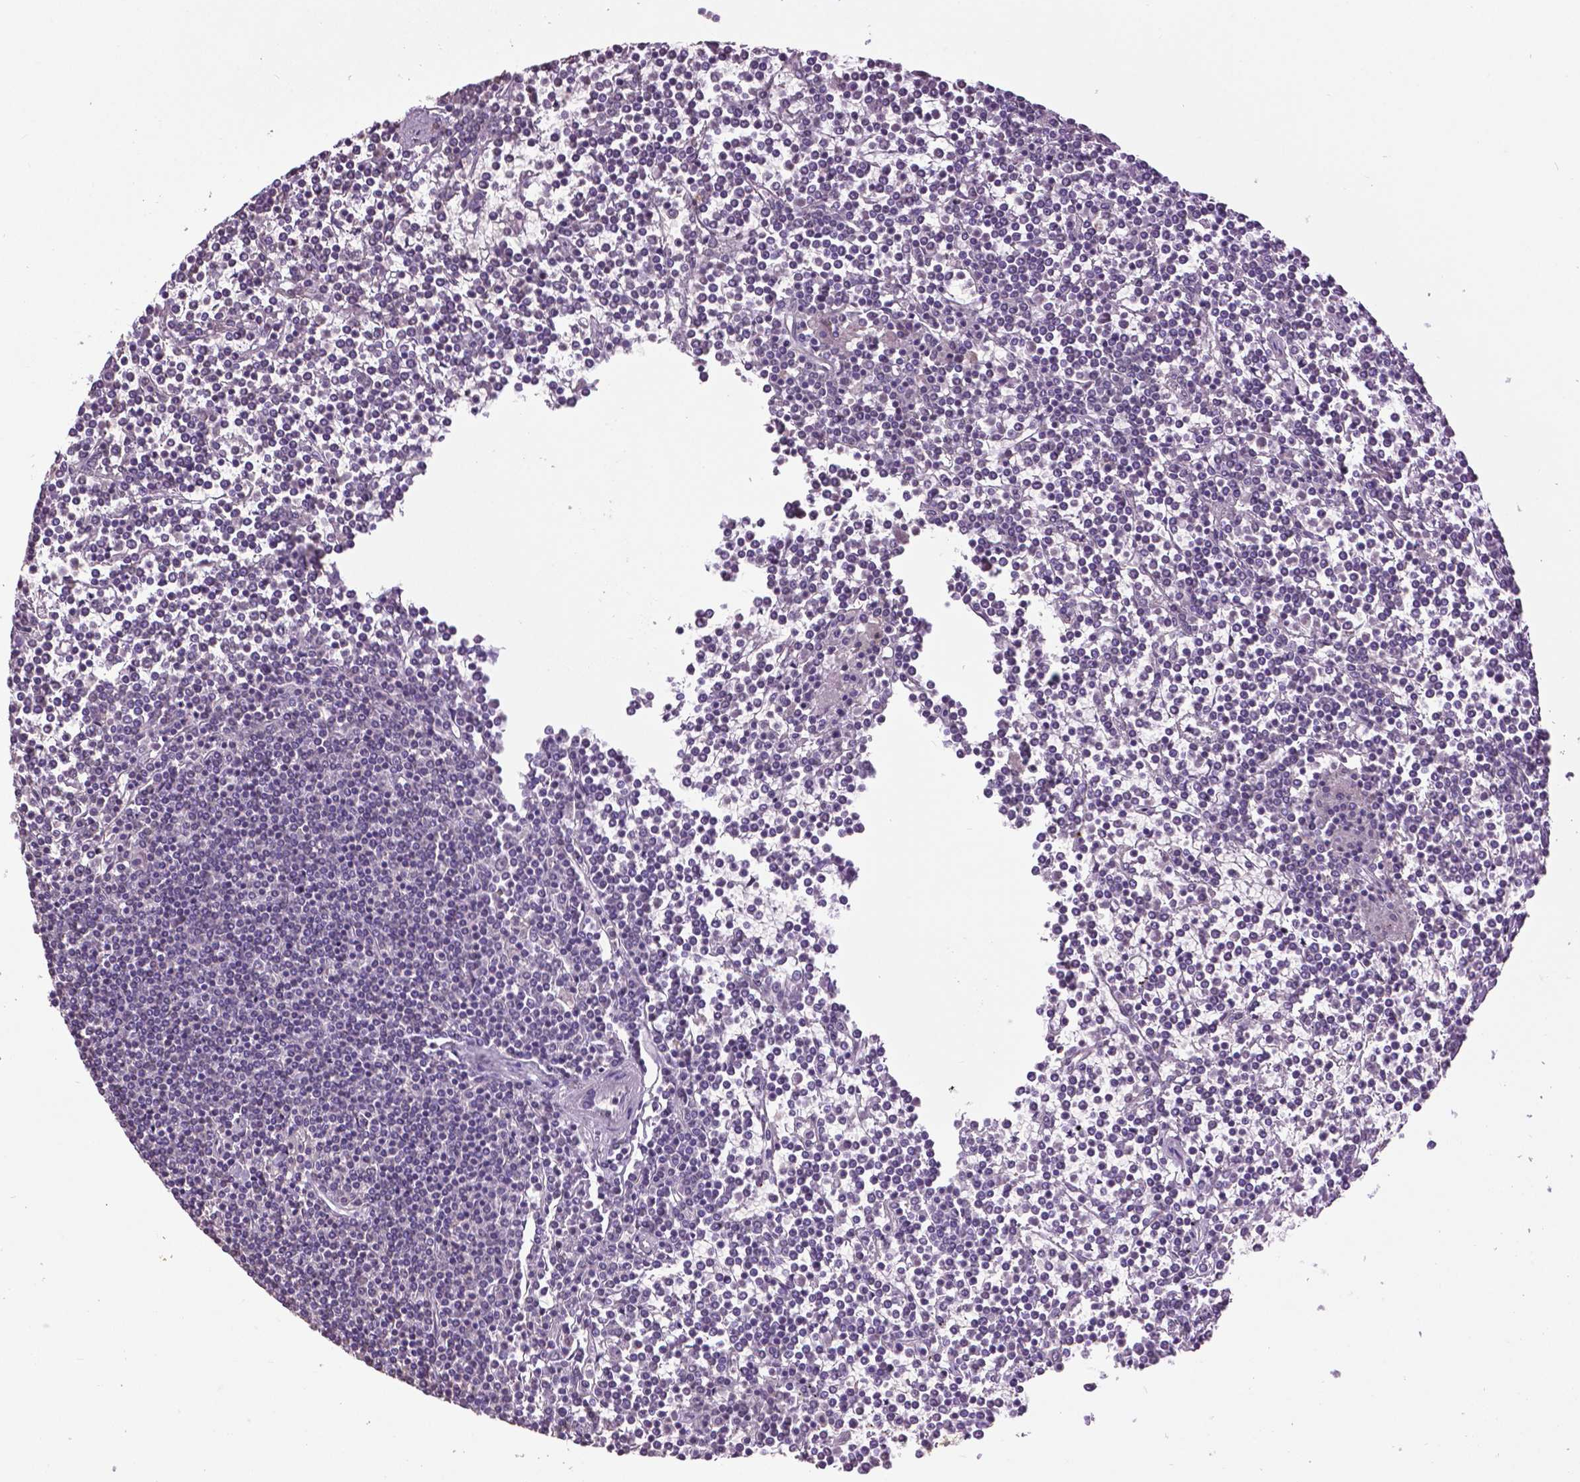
{"staining": {"intensity": "negative", "quantity": "none", "location": "none"}, "tissue": "lymphoma", "cell_type": "Tumor cells", "image_type": "cancer", "snomed": [{"axis": "morphology", "description": "Malignant lymphoma, non-Hodgkin's type, Low grade"}, {"axis": "topography", "description": "Spleen"}], "caption": "Immunohistochemistry (IHC) photomicrograph of human low-grade malignant lymphoma, non-Hodgkin's type stained for a protein (brown), which reveals no staining in tumor cells.", "gene": "RUNX3", "patient": {"sex": "female", "age": 19}}